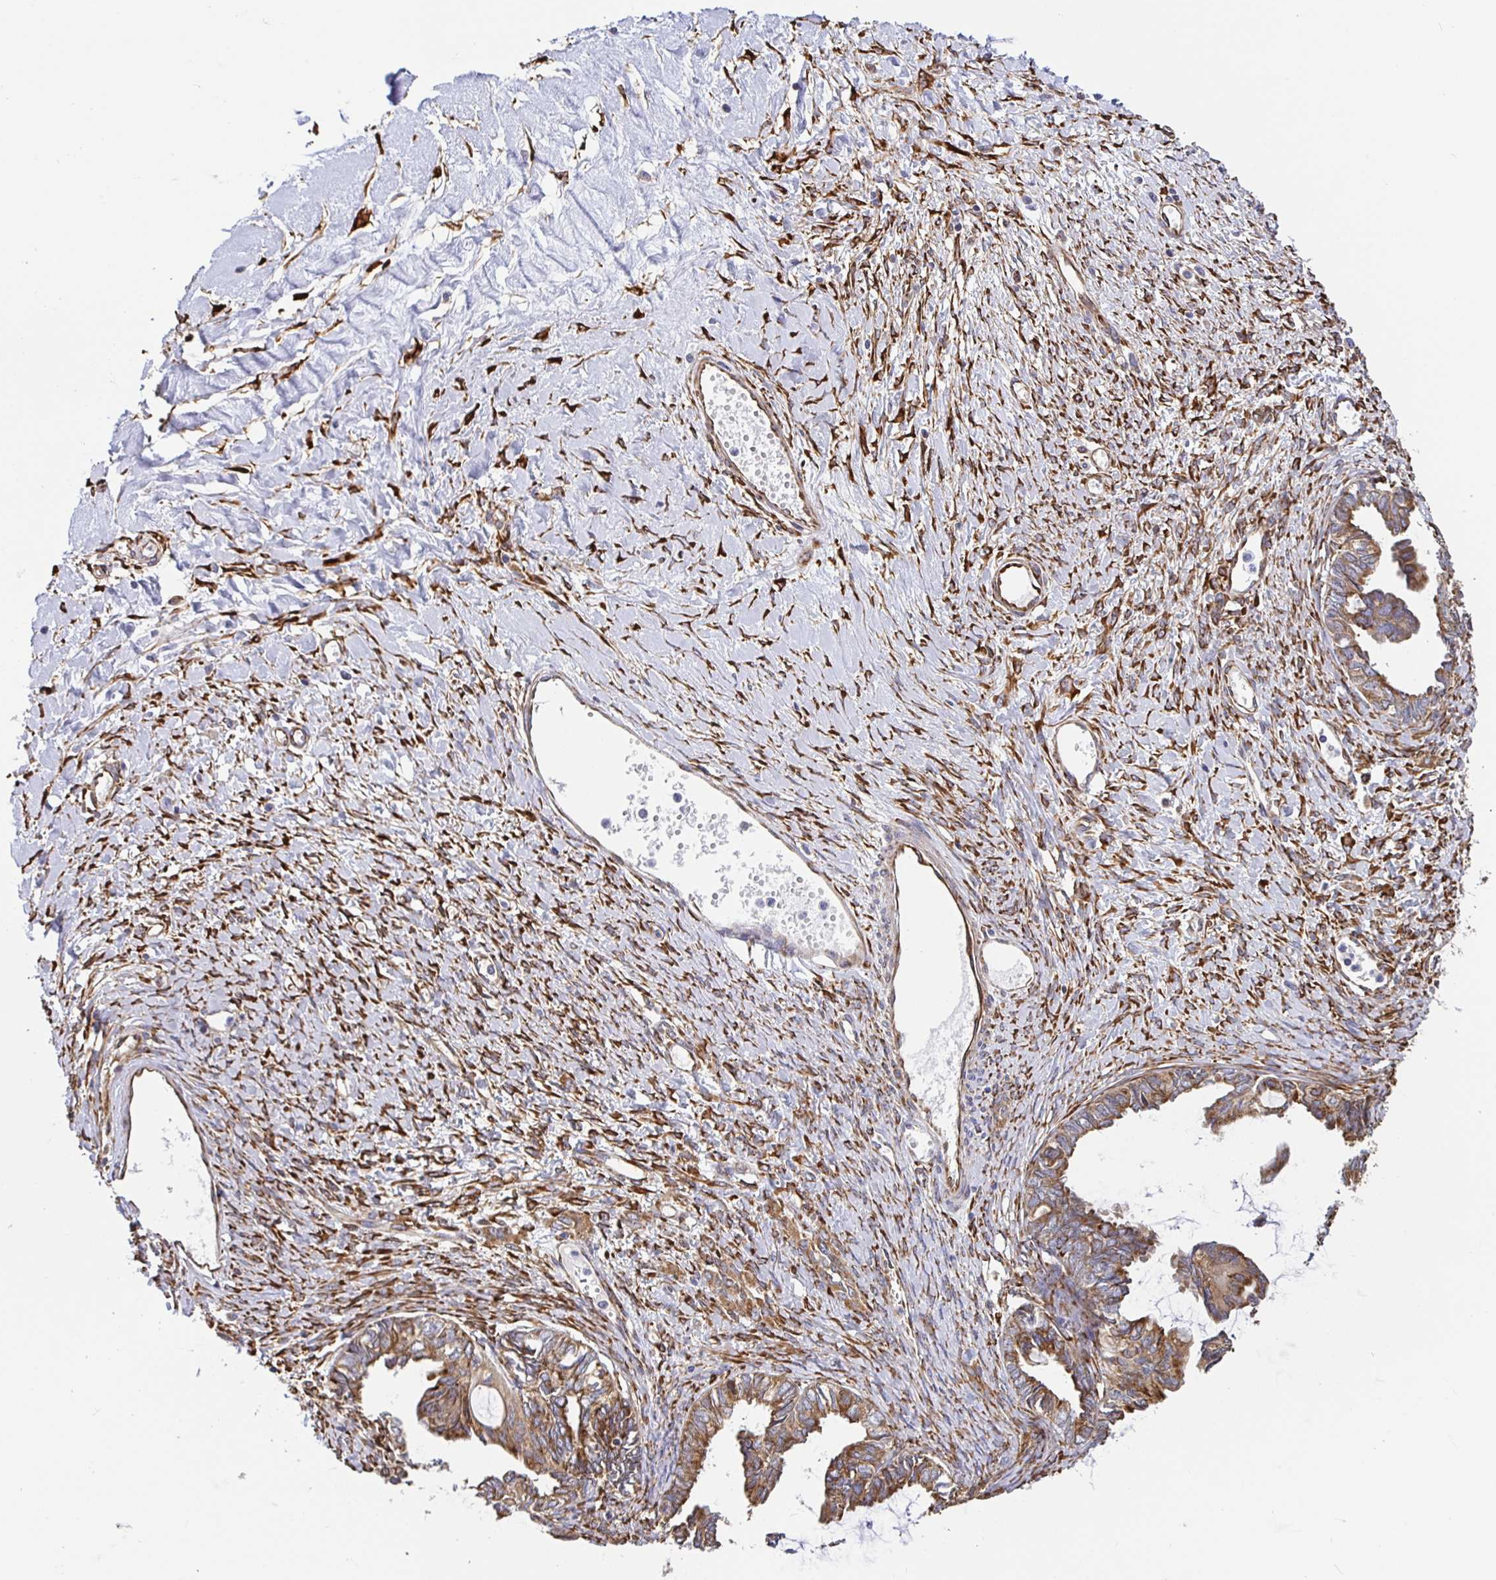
{"staining": {"intensity": "moderate", "quantity": ">75%", "location": "cytoplasmic/membranous"}, "tissue": "ovarian cancer", "cell_type": "Tumor cells", "image_type": "cancer", "snomed": [{"axis": "morphology", "description": "Cystadenocarcinoma, mucinous, NOS"}, {"axis": "topography", "description": "Ovary"}], "caption": "Brown immunohistochemical staining in human mucinous cystadenocarcinoma (ovarian) demonstrates moderate cytoplasmic/membranous positivity in approximately >75% of tumor cells.", "gene": "MAOA", "patient": {"sex": "female", "age": 61}}